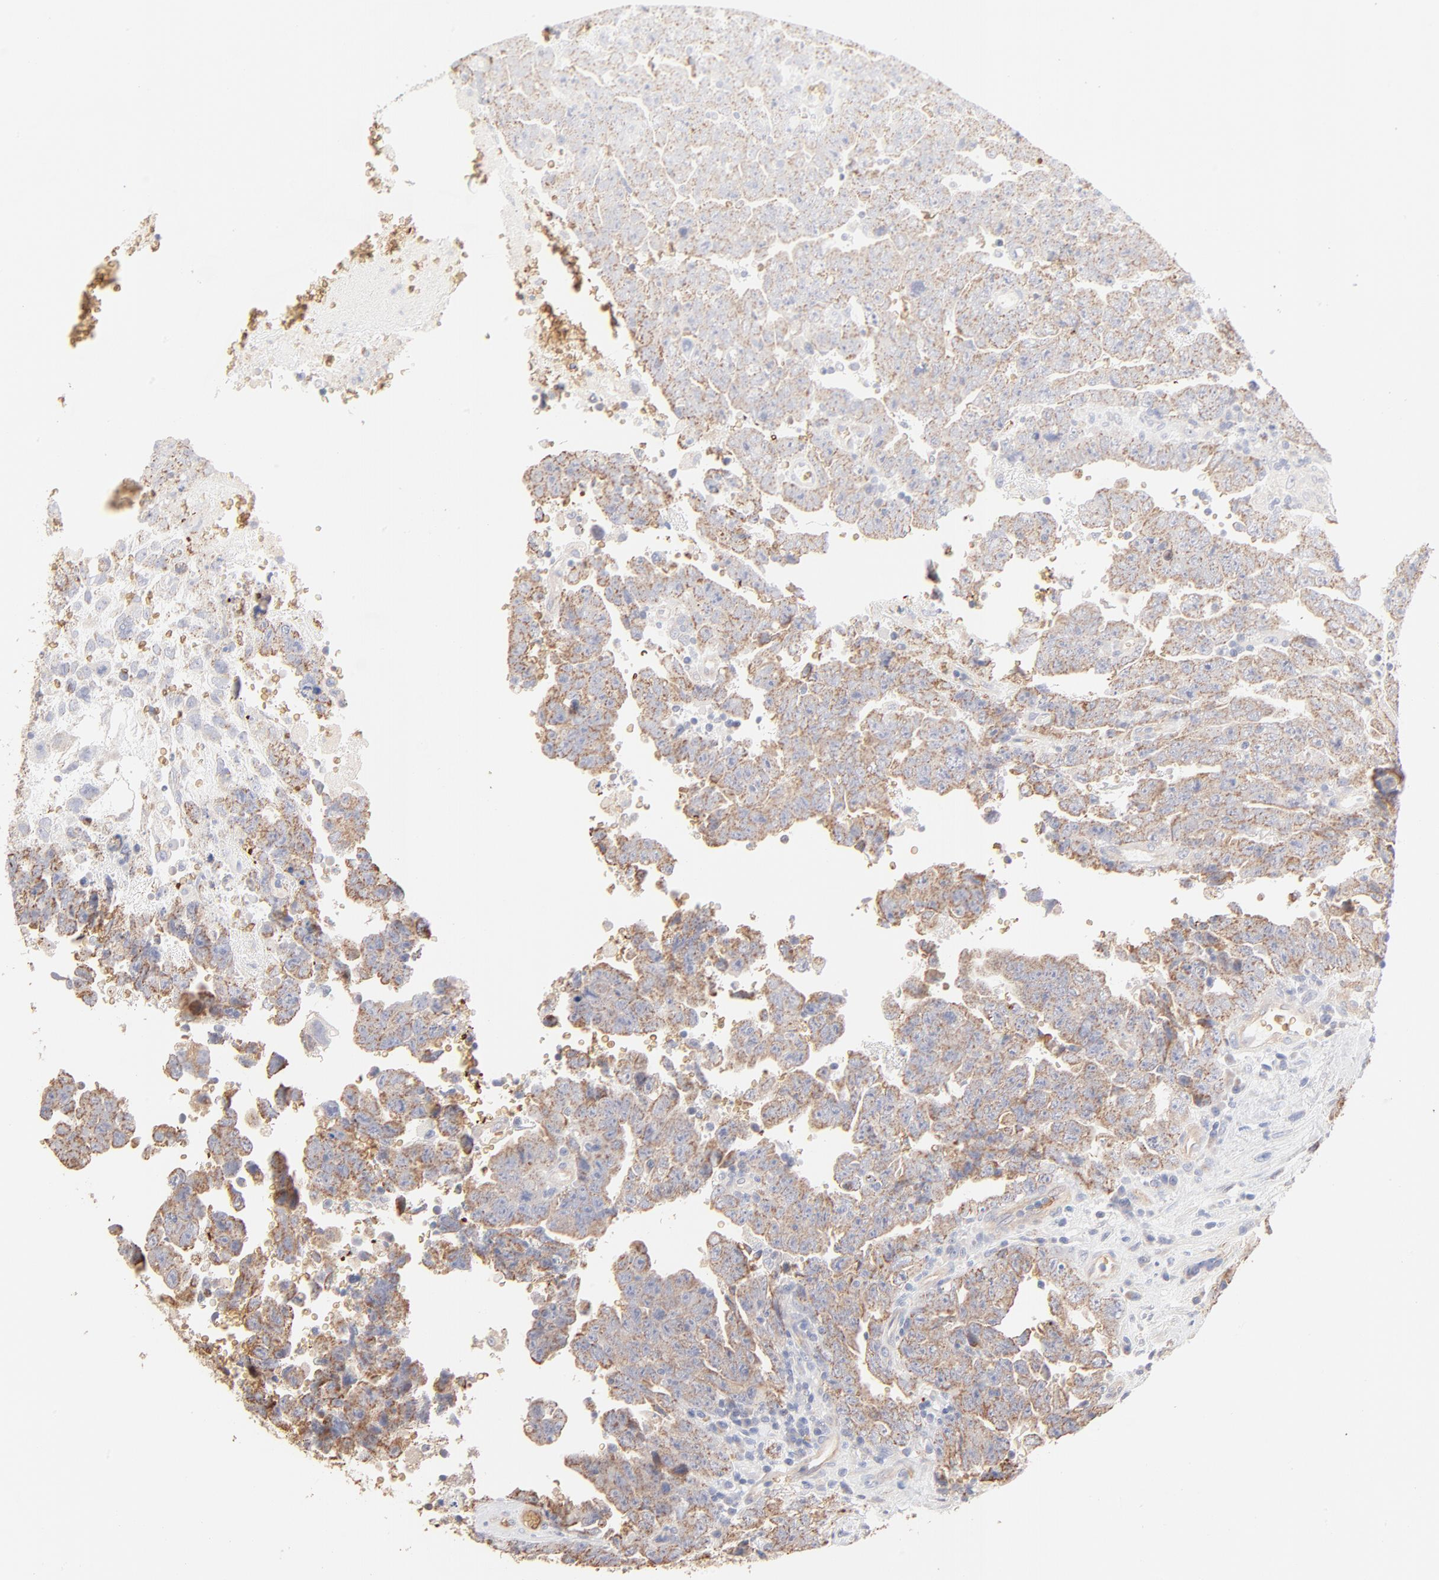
{"staining": {"intensity": "weak", "quantity": "25%-75%", "location": "cytoplasmic/membranous"}, "tissue": "testis cancer", "cell_type": "Tumor cells", "image_type": "cancer", "snomed": [{"axis": "morphology", "description": "Carcinoma, Embryonal, NOS"}, {"axis": "topography", "description": "Testis"}], "caption": "Brown immunohistochemical staining in human testis embryonal carcinoma exhibits weak cytoplasmic/membranous staining in about 25%-75% of tumor cells.", "gene": "SPTB", "patient": {"sex": "male", "age": 28}}